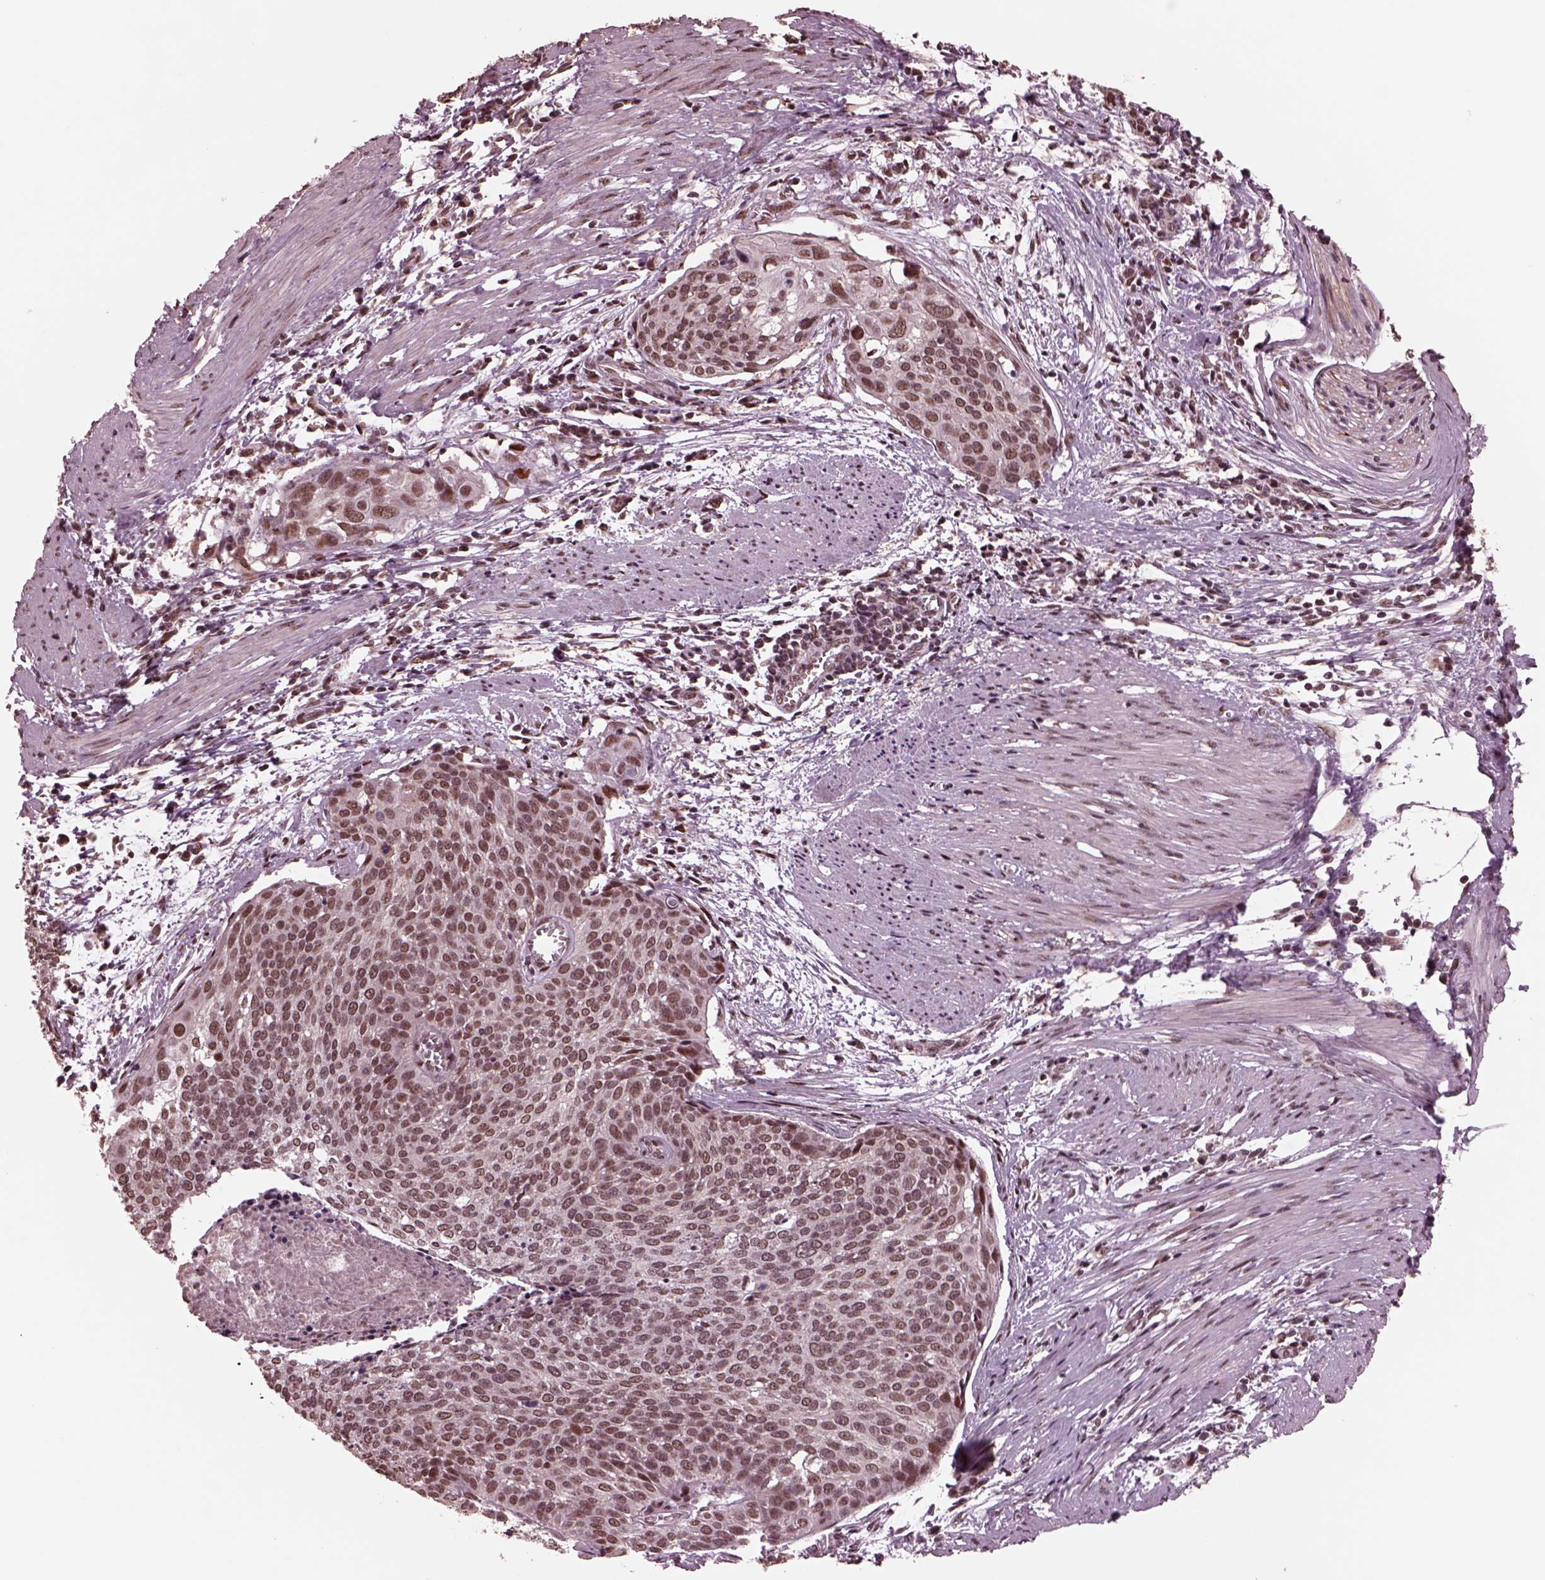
{"staining": {"intensity": "moderate", "quantity": "25%-75%", "location": "nuclear"}, "tissue": "cervical cancer", "cell_type": "Tumor cells", "image_type": "cancer", "snomed": [{"axis": "morphology", "description": "Squamous cell carcinoma, NOS"}, {"axis": "topography", "description": "Cervix"}], "caption": "Immunohistochemistry (IHC) histopathology image of human squamous cell carcinoma (cervical) stained for a protein (brown), which displays medium levels of moderate nuclear positivity in approximately 25%-75% of tumor cells.", "gene": "NAP1L5", "patient": {"sex": "female", "age": 39}}